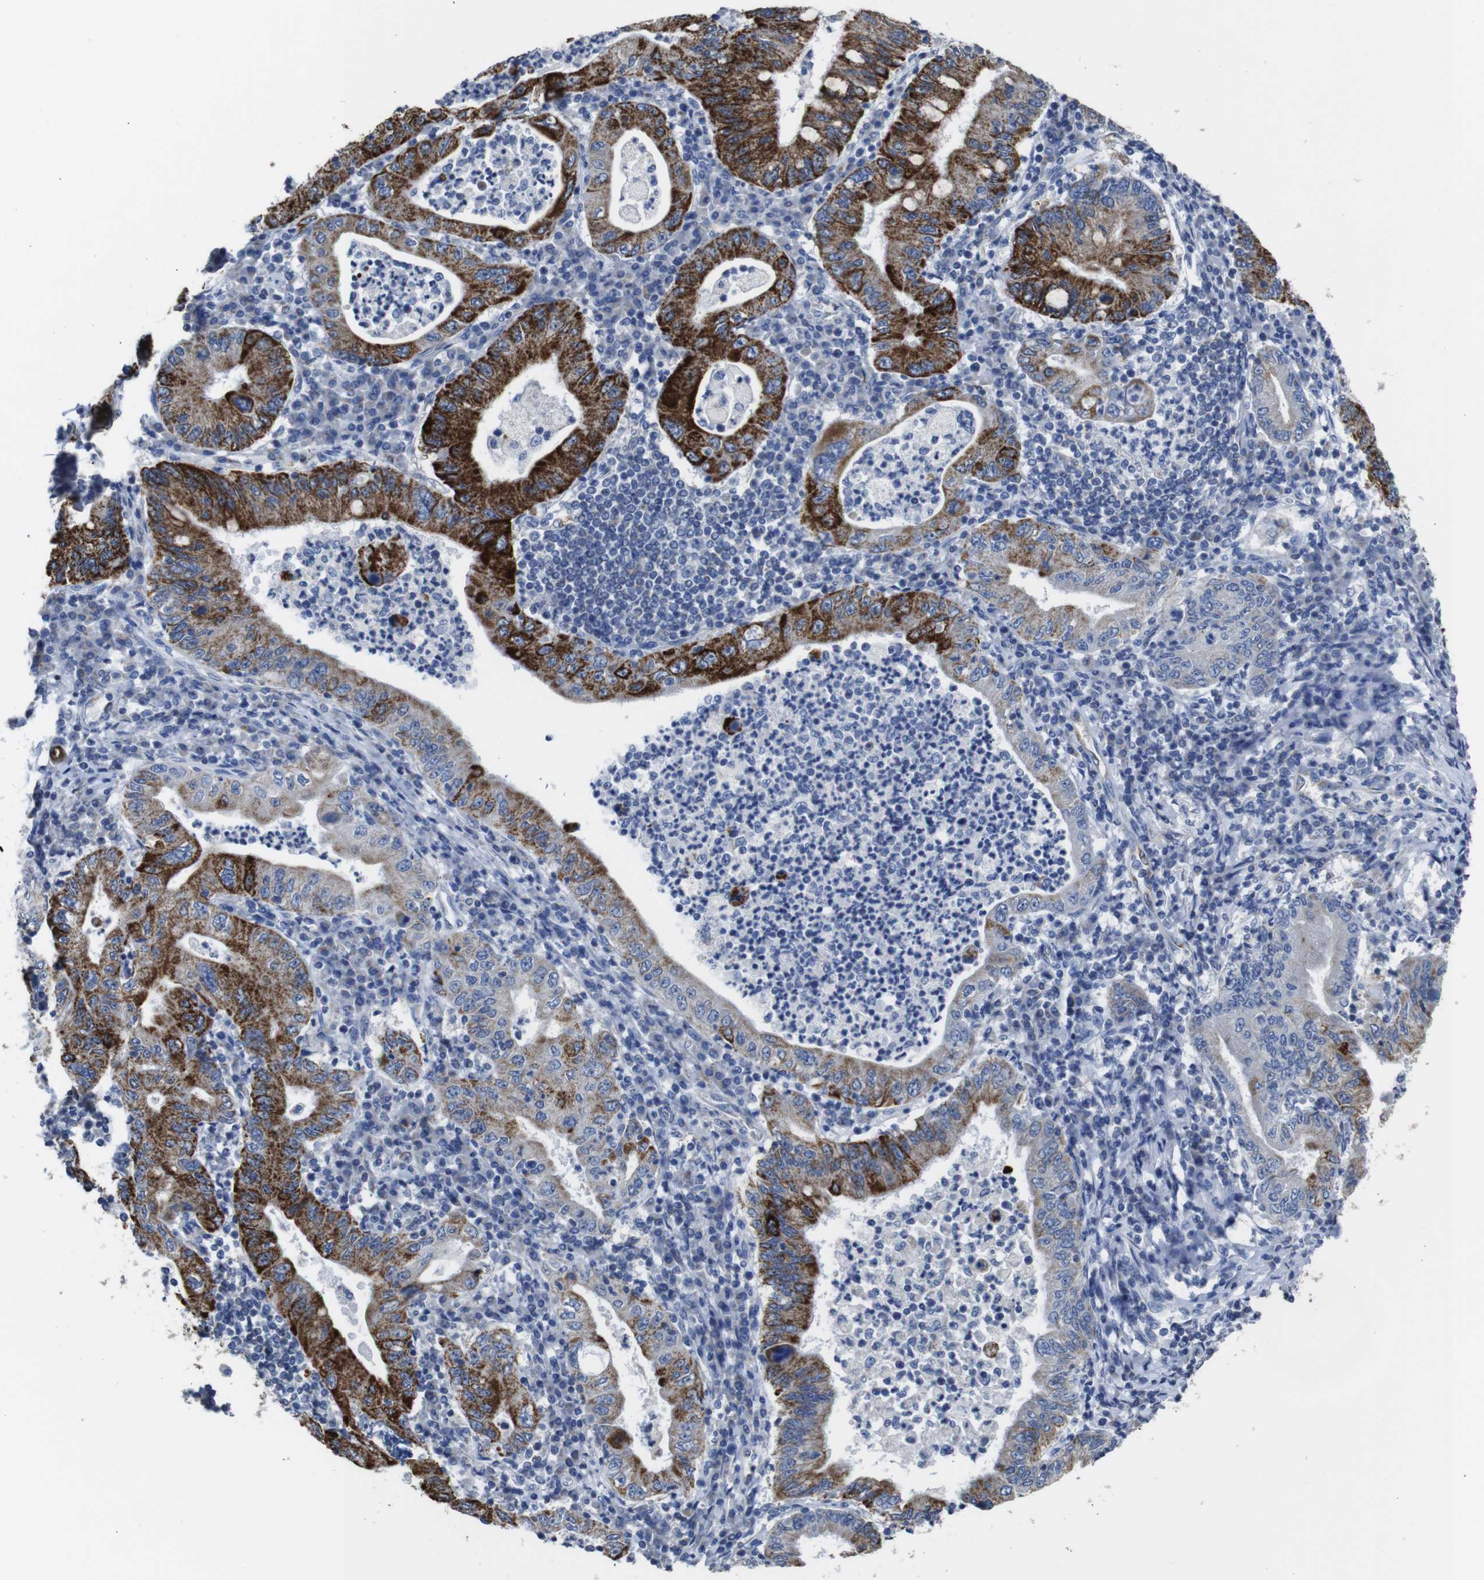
{"staining": {"intensity": "strong", "quantity": "25%-75%", "location": "cytoplasmic/membranous"}, "tissue": "stomach cancer", "cell_type": "Tumor cells", "image_type": "cancer", "snomed": [{"axis": "morphology", "description": "Normal tissue, NOS"}, {"axis": "morphology", "description": "Adenocarcinoma, NOS"}, {"axis": "topography", "description": "Esophagus"}, {"axis": "topography", "description": "Stomach, upper"}, {"axis": "topography", "description": "Peripheral nerve tissue"}], "caption": "A high amount of strong cytoplasmic/membranous positivity is appreciated in about 25%-75% of tumor cells in stomach adenocarcinoma tissue.", "gene": "MAOA", "patient": {"sex": "male", "age": 62}}